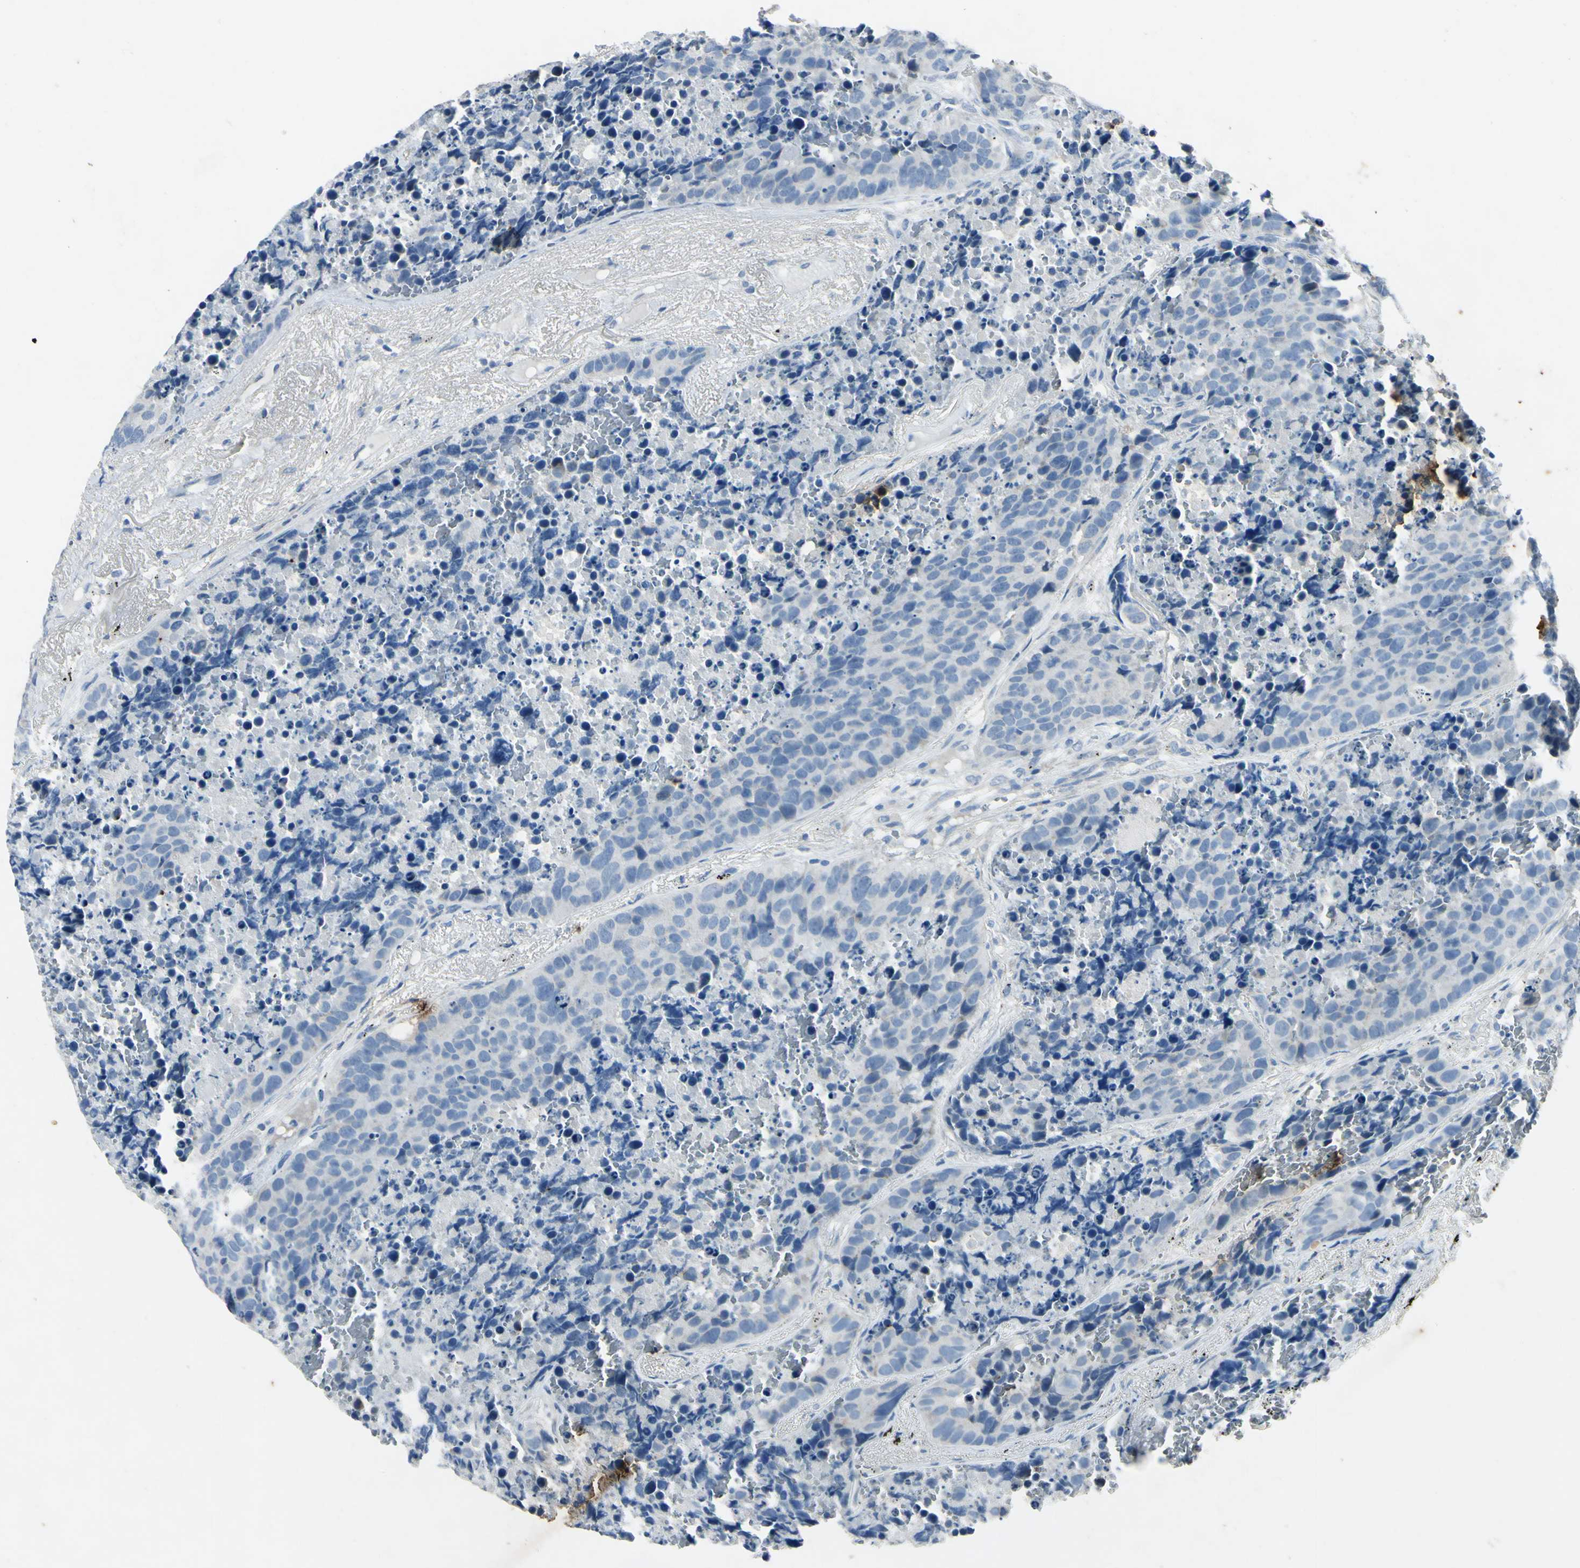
{"staining": {"intensity": "negative", "quantity": "none", "location": "none"}, "tissue": "carcinoid", "cell_type": "Tumor cells", "image_type": "cancer", "snomed": [{"axis": "morphology", "description": "Carcinoid, malignant, NOS"}, {"axis": "topography", "description": "Lung"}], "caption": "Micrograph shows no protein expression in tumor cells of carcinoid tissue.", "gene": "SNAP91", "patient": {"sex": "male", "age": 60}}